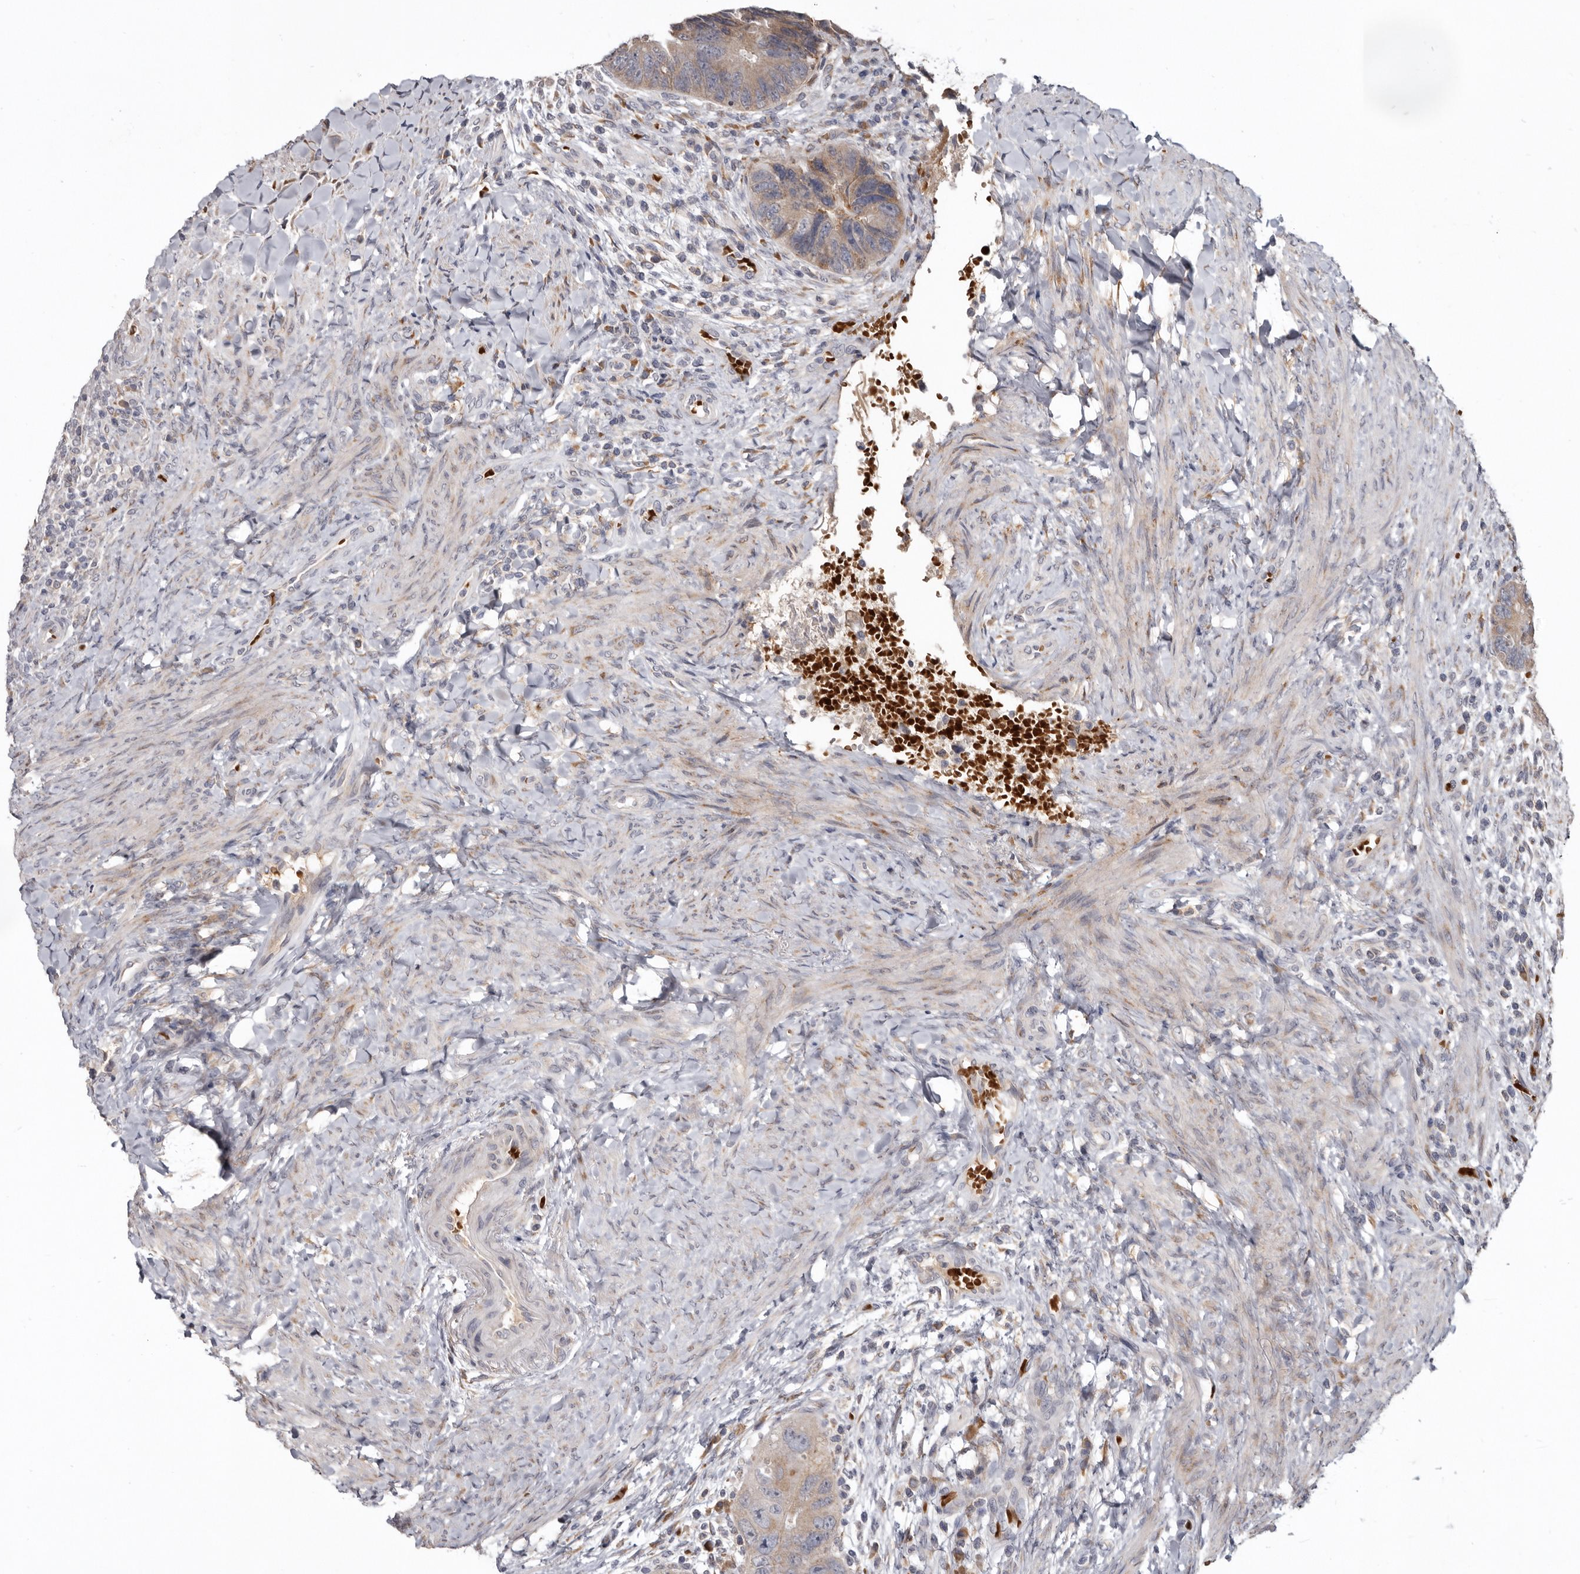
{"staining": {"intensity": "weak", "quantity": ">75%", "location": "cytoplasmic/membranous"}, "tissue": "colorectal cancer", "cell_type": "Tumor cells", "image_type": "cancer", "snomed": [{"axis": "morphology", "description": "Adenocarcinoma, NOS"}, {"axis": "topography", "description": "Rectum"}], "caption": "Colorectal cancer tissue demonstrates weak cytoplasmic/membranous positivity in about >75% of tumor cells, visualized by immunohistochemistry.", "gene": "NENF", "patient": {"sex": "male", "age": 59}}